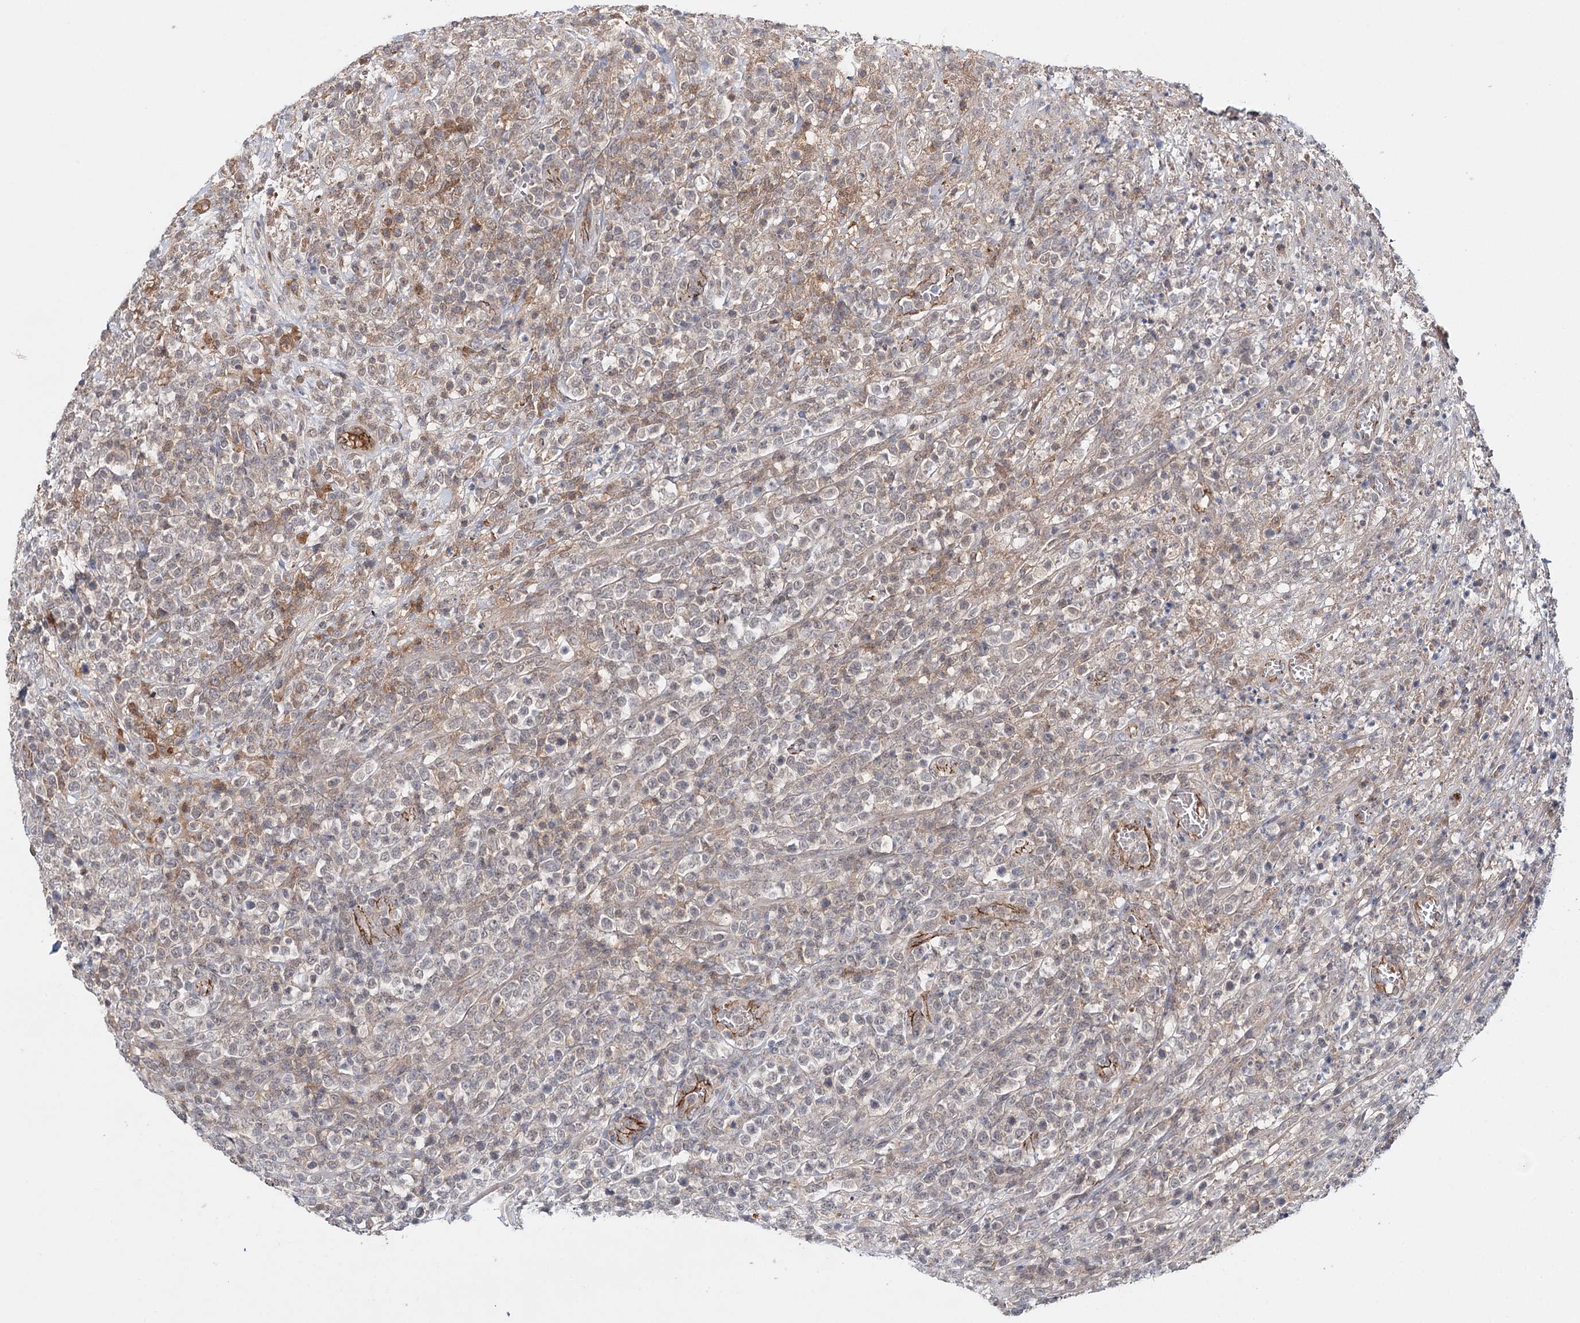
{"staining": {"intensity": "weak", "quantity": "<25%", "location": "nuclear"}, "tissue": "lymphoma", "cell_type": "Tumor cells", "image_type": "cancer", "snomed": [{"axis": "morphology", "description": "Malignant lymphoma, non-Hodgkin's type, High grade"}, {"axis": "topography", "description": "Colon"}], "caption": "High power microscopy image of an immunohistochemistry photomicrograph of lymphoma, revealing no significant positivity in tumor cells.", "gene": "PKP4", "patient": {"sex": "female", "age": 53}}